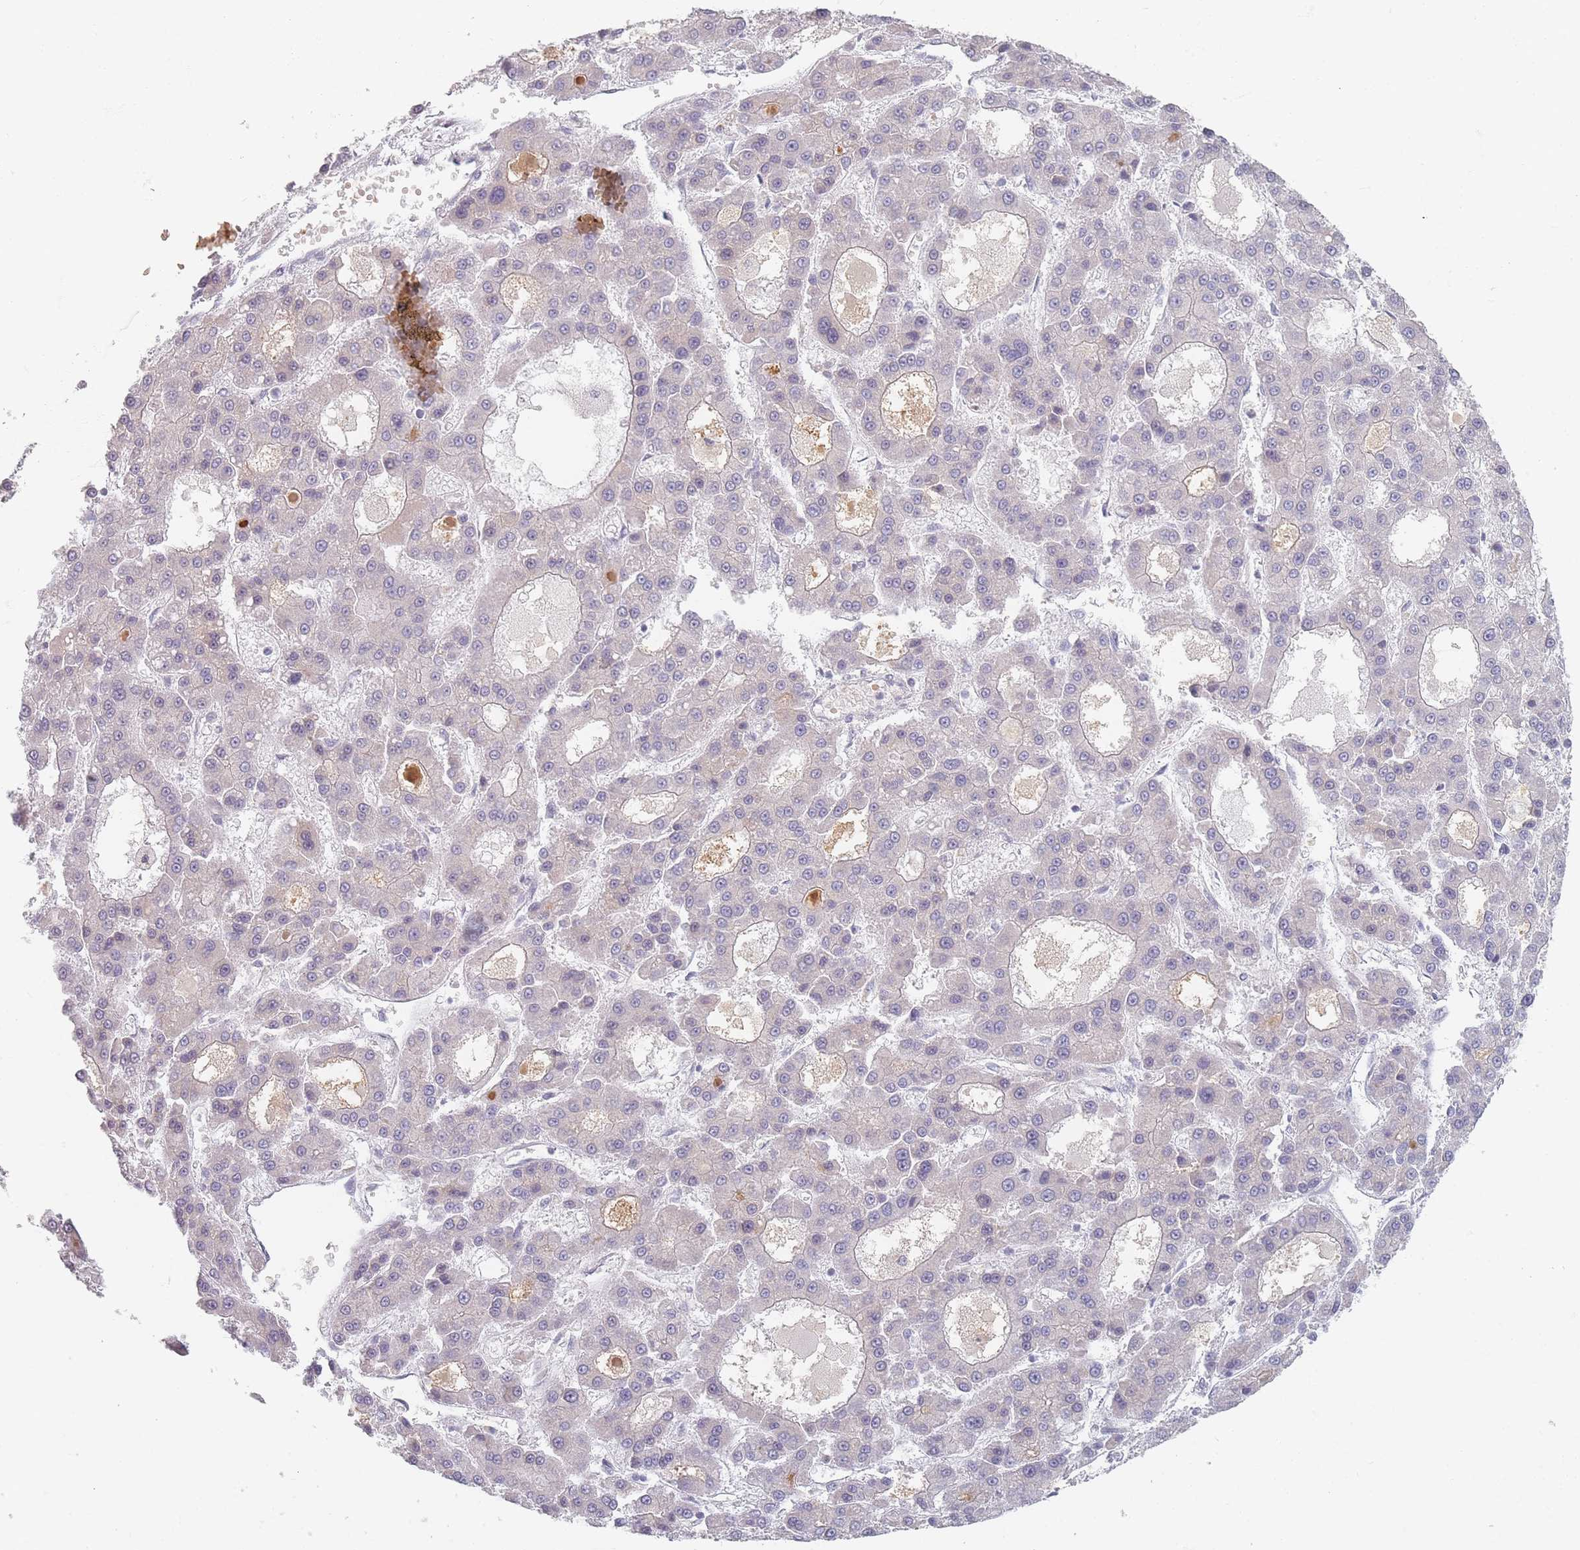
{"staining": {"intensity": "negative", "quantity": "none", "location": "none"}, "tissue": "liver cancer", "cell_type": "Tumor cells", "image_type": "cancer", "snomed": [{"axis": "morphology", "description": "Carcinoma, Hepatocellular, NOS"}, {"axis": "topography", "description": "Liver"}], "caption": "Tumor cells show no significant positivity in liver cancer. (DAB (3,3'-diaminobenzidine) IHC with hematoxylin counter stain).", "gene": "TMOD1", "patient": {"sex": "male", "age": 70}}